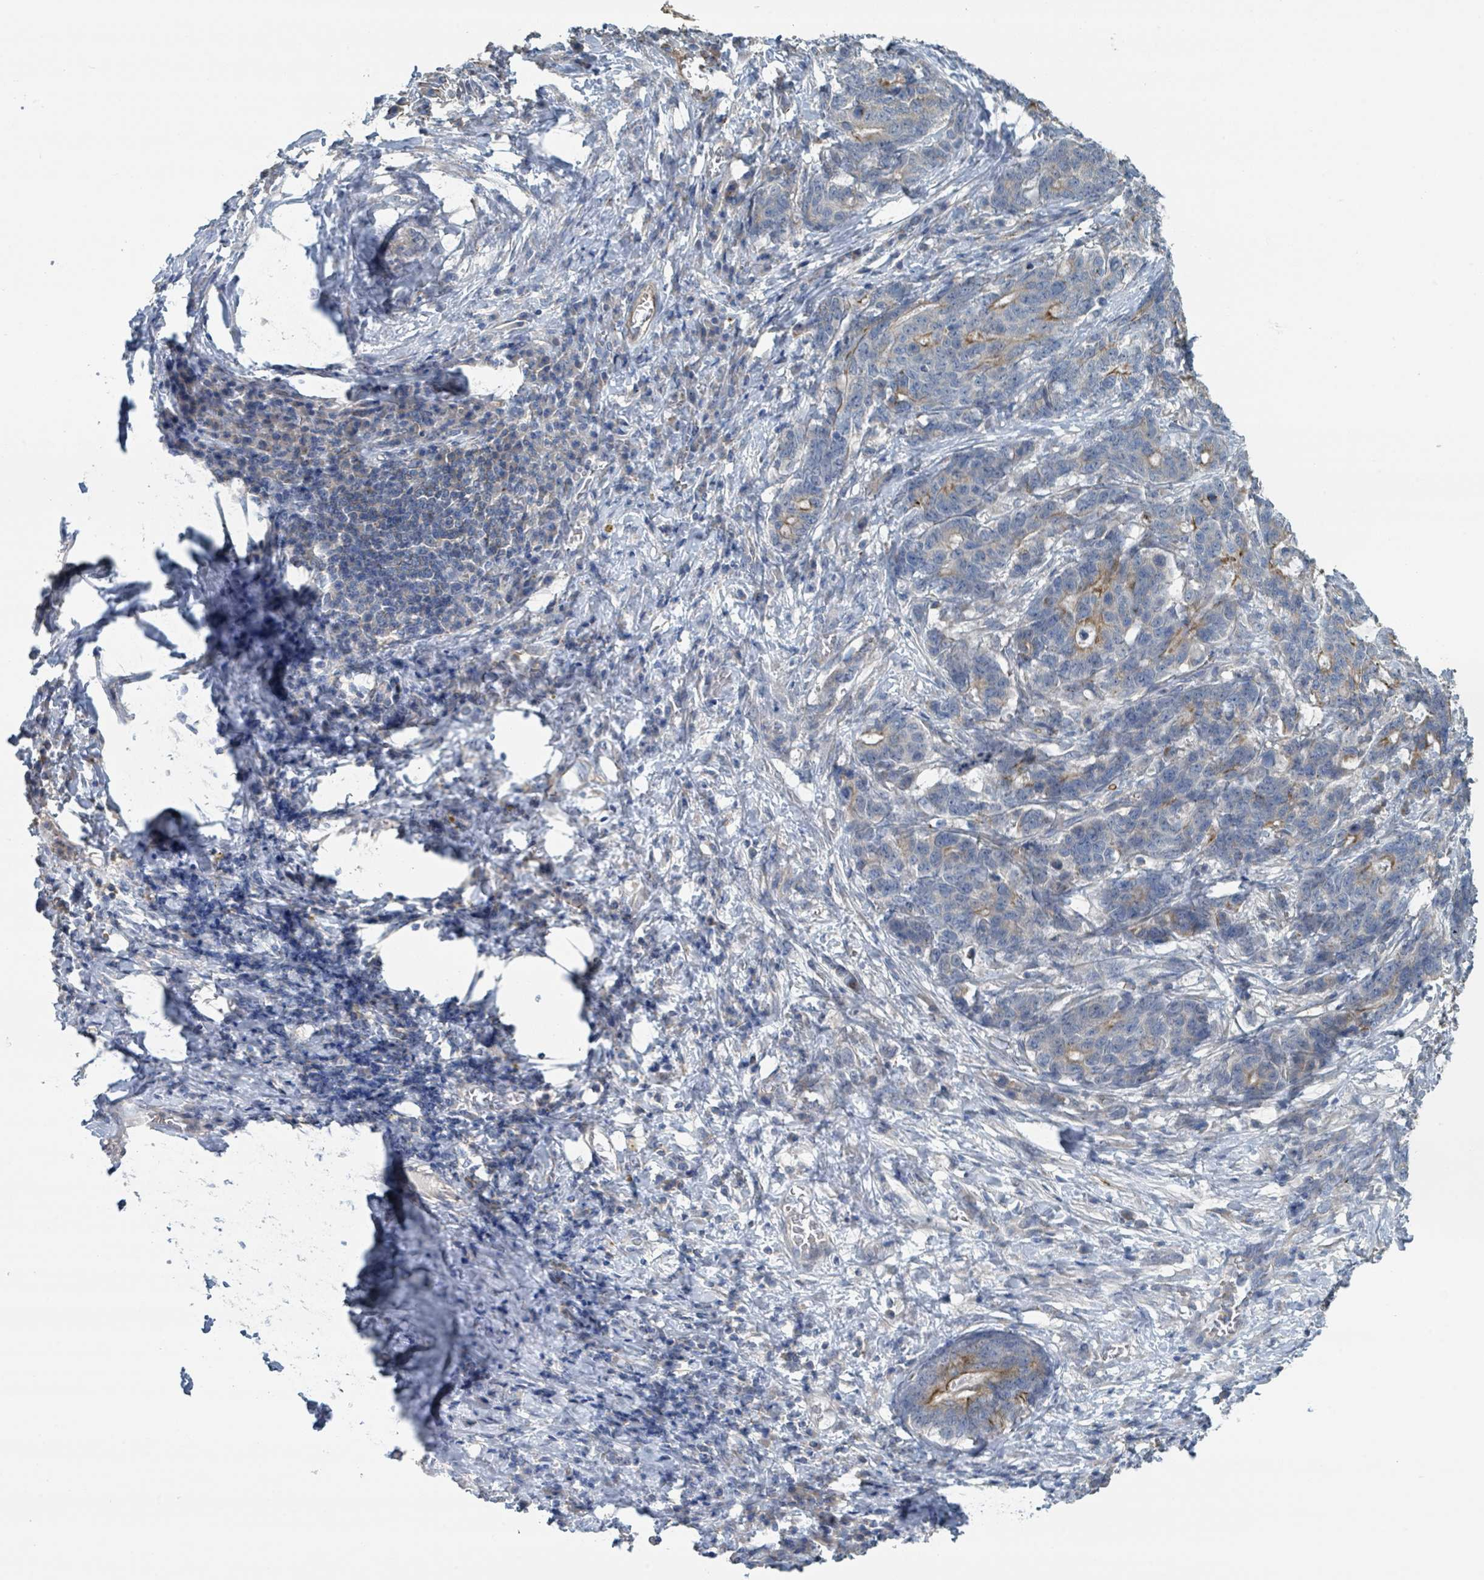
{"staining": {"intensity": "moderate", "quantity": "<25%", "location": "cytoplasmic/membranous"}, "tissue": "stomach cancer", "cell_type": "Tumor cells", "image_type": "cancer", "snomed": [{"axis": "morphology", "description": "Normal tissue, NOS"}, {"axis": "morphology", "description": "Adenocarcinoma, NOS"}, {"axis": "topography", "description": "Stomach"}], "caption": "A brown stain highlights moderate cytoplasmic/membranous expression of a protein in stomach cancer (adenocarcinoma) tumor cells.", "gene": "LRRC42", "patient": {"sex": "female", "age": 64}}